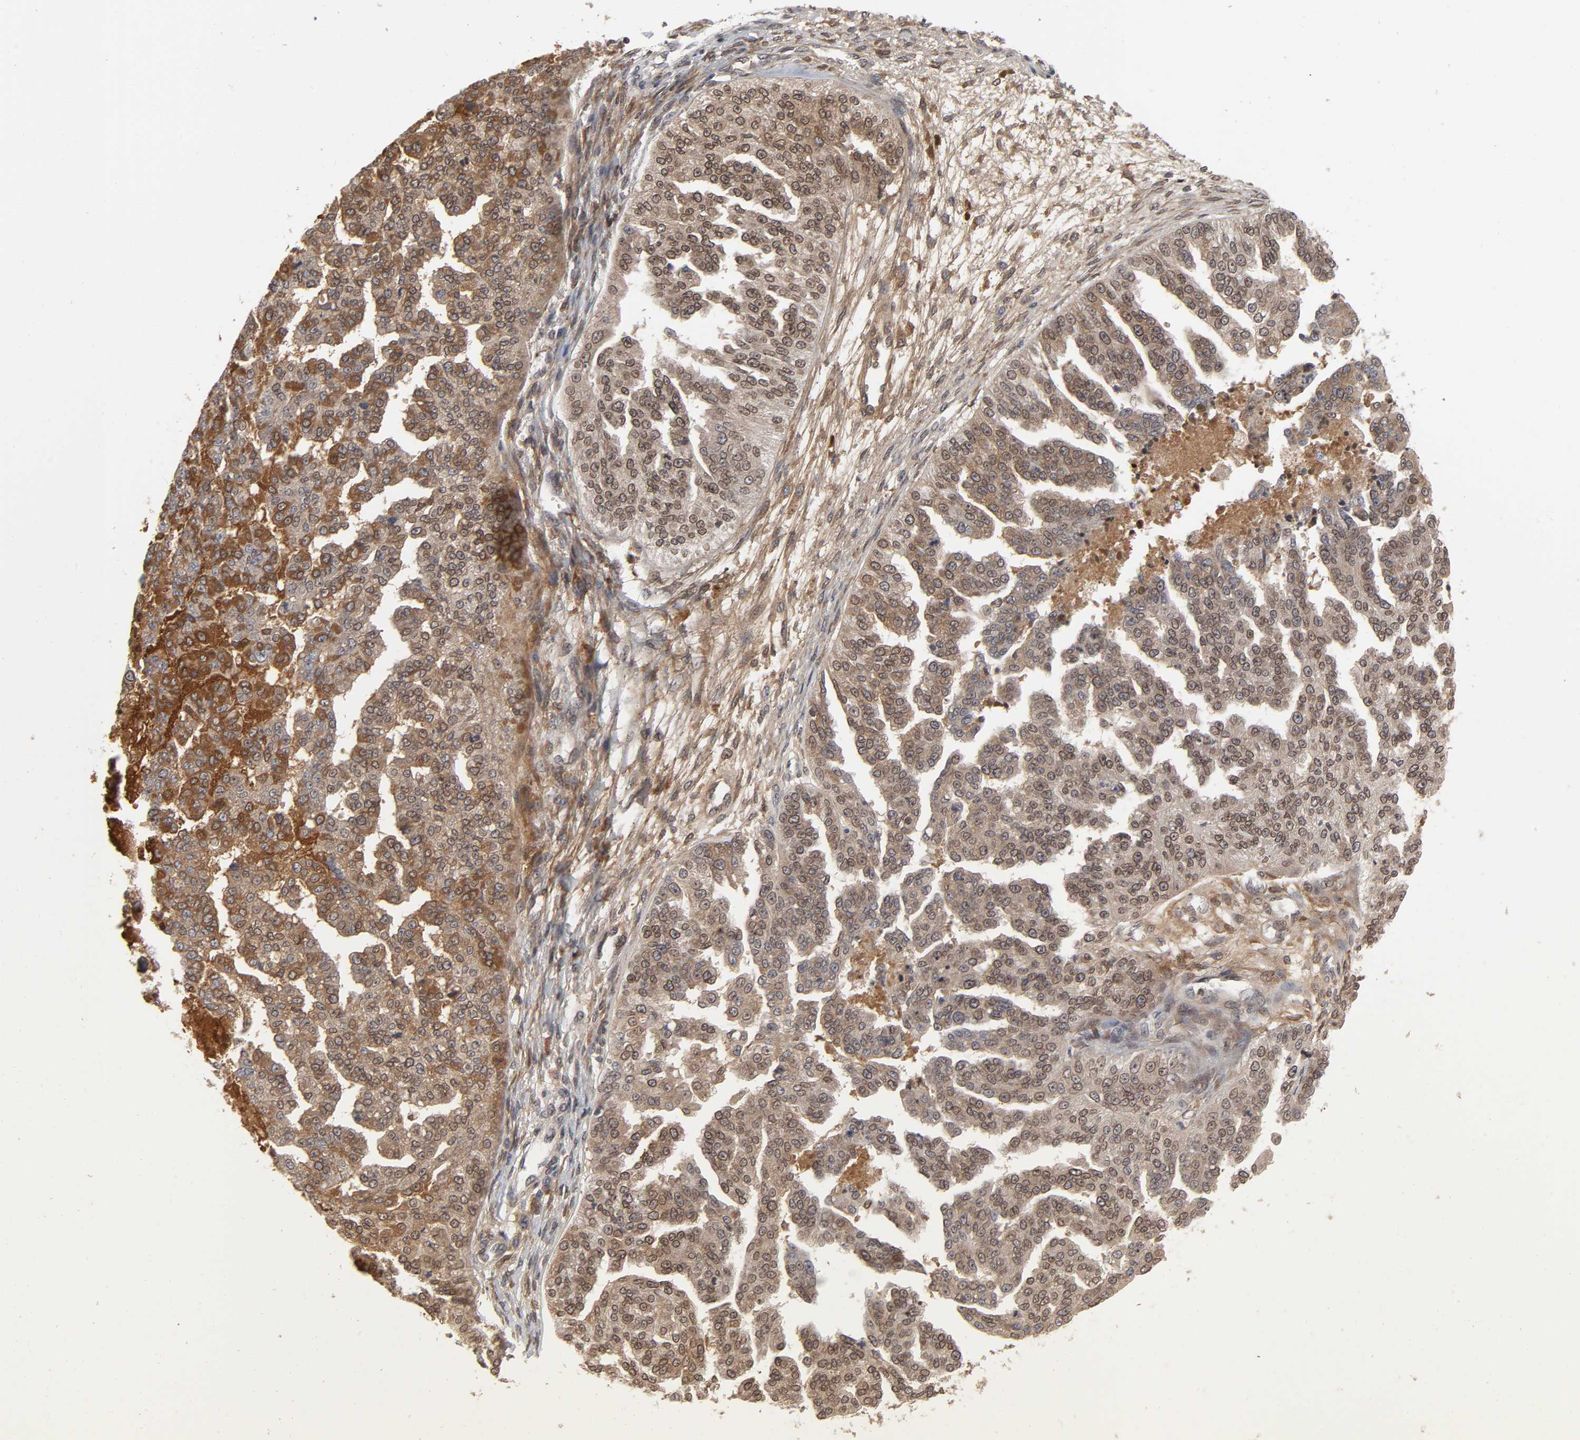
{"staining": {"intensity": "moderate", "quantity": ">75%", "location": "cytoplasmic/membranous,nuclear"}, "tissue": "ovarian cancer", "cell_type": "Tumor cells", "image_type": "cancer", "snomed": [{"axis": "morphology", "description": "Cystadenocarcinoma, serous, NOS"}, {"axis": "topography", "description": "Ovary"}], "caption": "Immunohistochemical staining of serous cystadenocarcinoma (ovarian) exhibits moderate cytoplasmic/membranous and nuclear protein expression in approximately >75% of tumor cells.", "gene": "CPN2", "patient": {"sex": "female", "age": 58}}